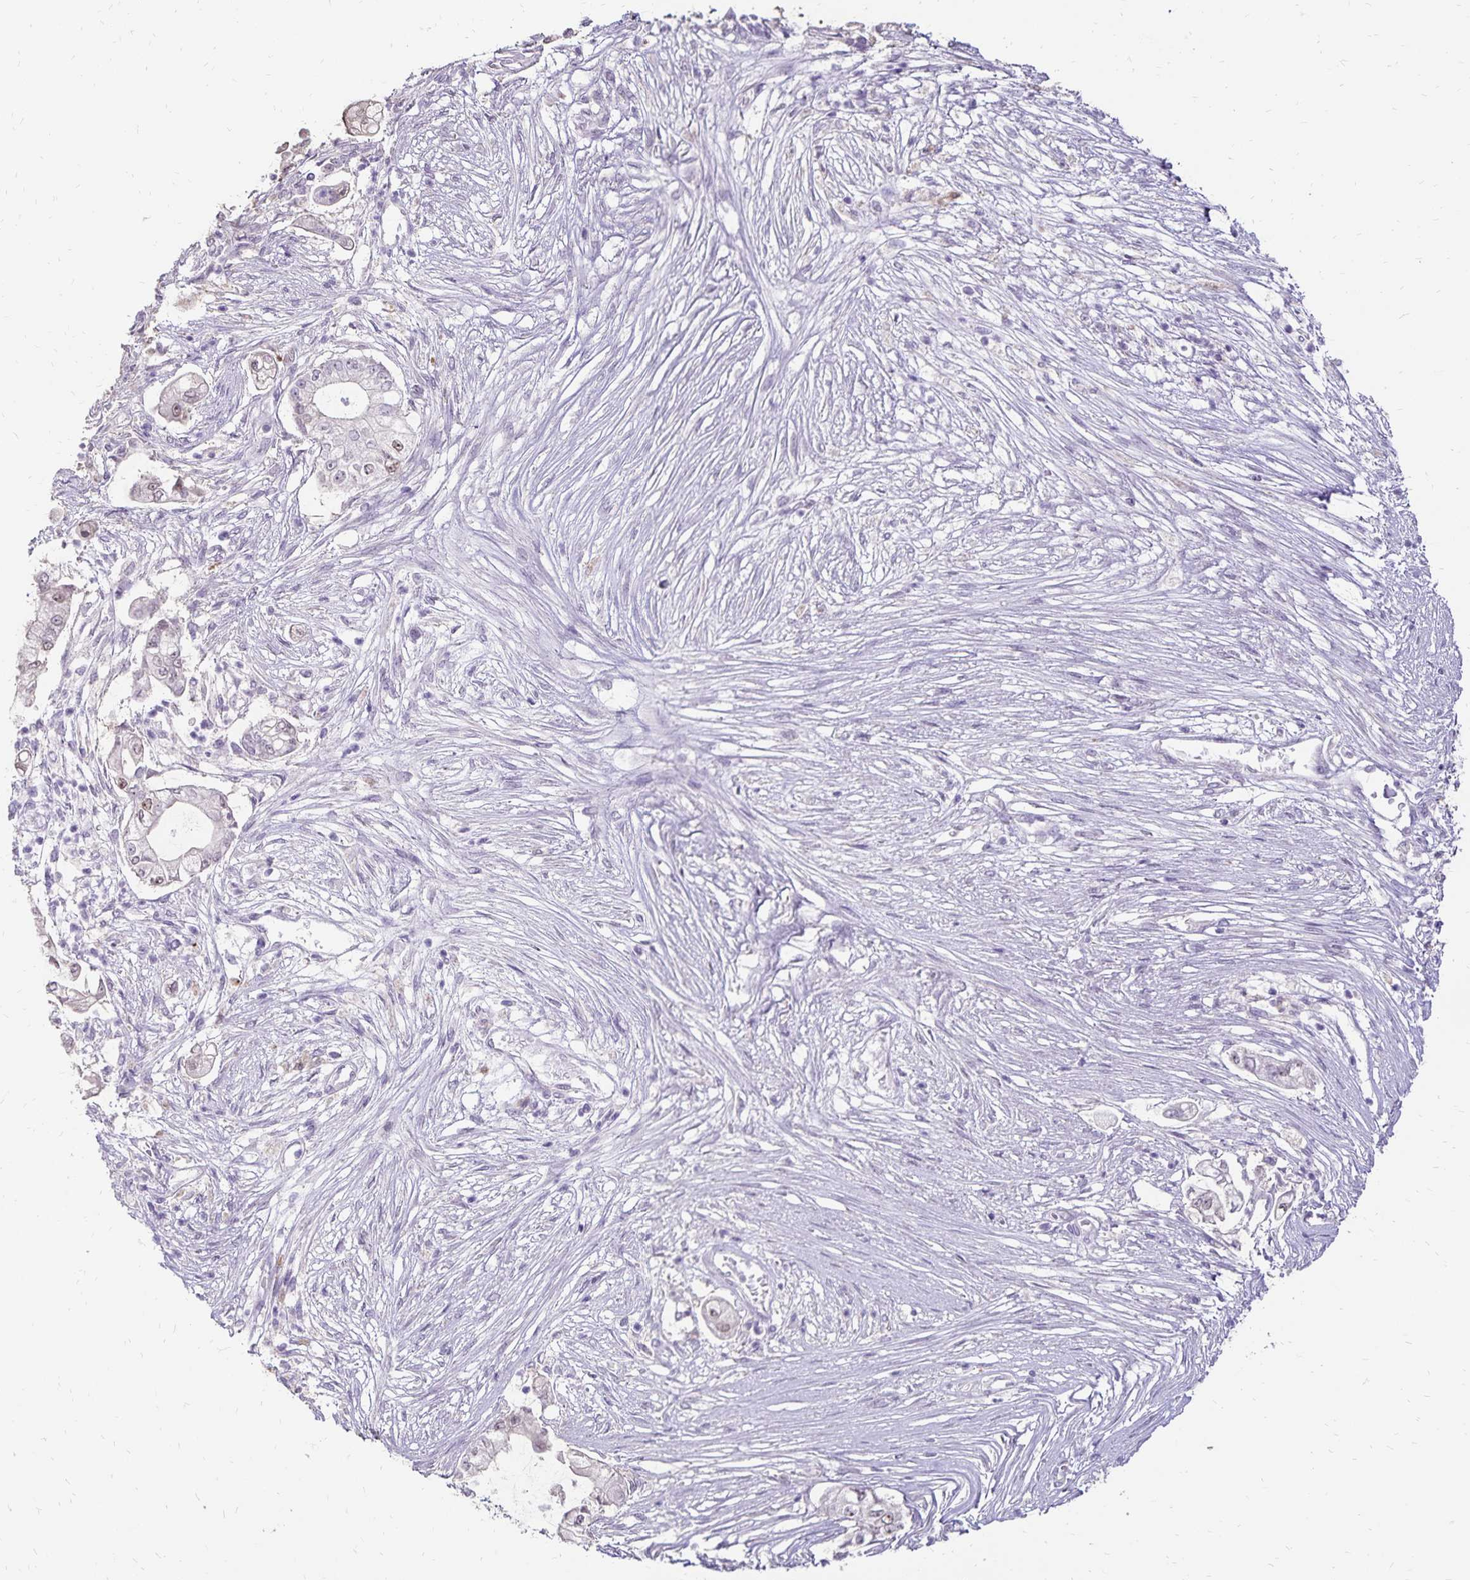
{"staining": {"intensity": "moderate", "quantity": "25%-75%", "location": "nuclear"}, "tissue": "pancreatic cancer", "cell_type": "Tumor cells", "image_type": "cancer", "snomed": [{"axis": "morphology", "description": "Adenocarcinoma, NOS"}, {"axis": "topography", "description": "Pancreas"}], "caption": "Immunohistochemistry of adenocarcinoma (pancreatic) shows medium levels of moderate nuclear staining in about 25%-75% of tumor cells. Using DAB (brown) and hematoxylin (blue) stains, captured at high magnification using brightfield microscopy.", "gene": "POLB", "patient": {"sex": "female", "age": 69}}